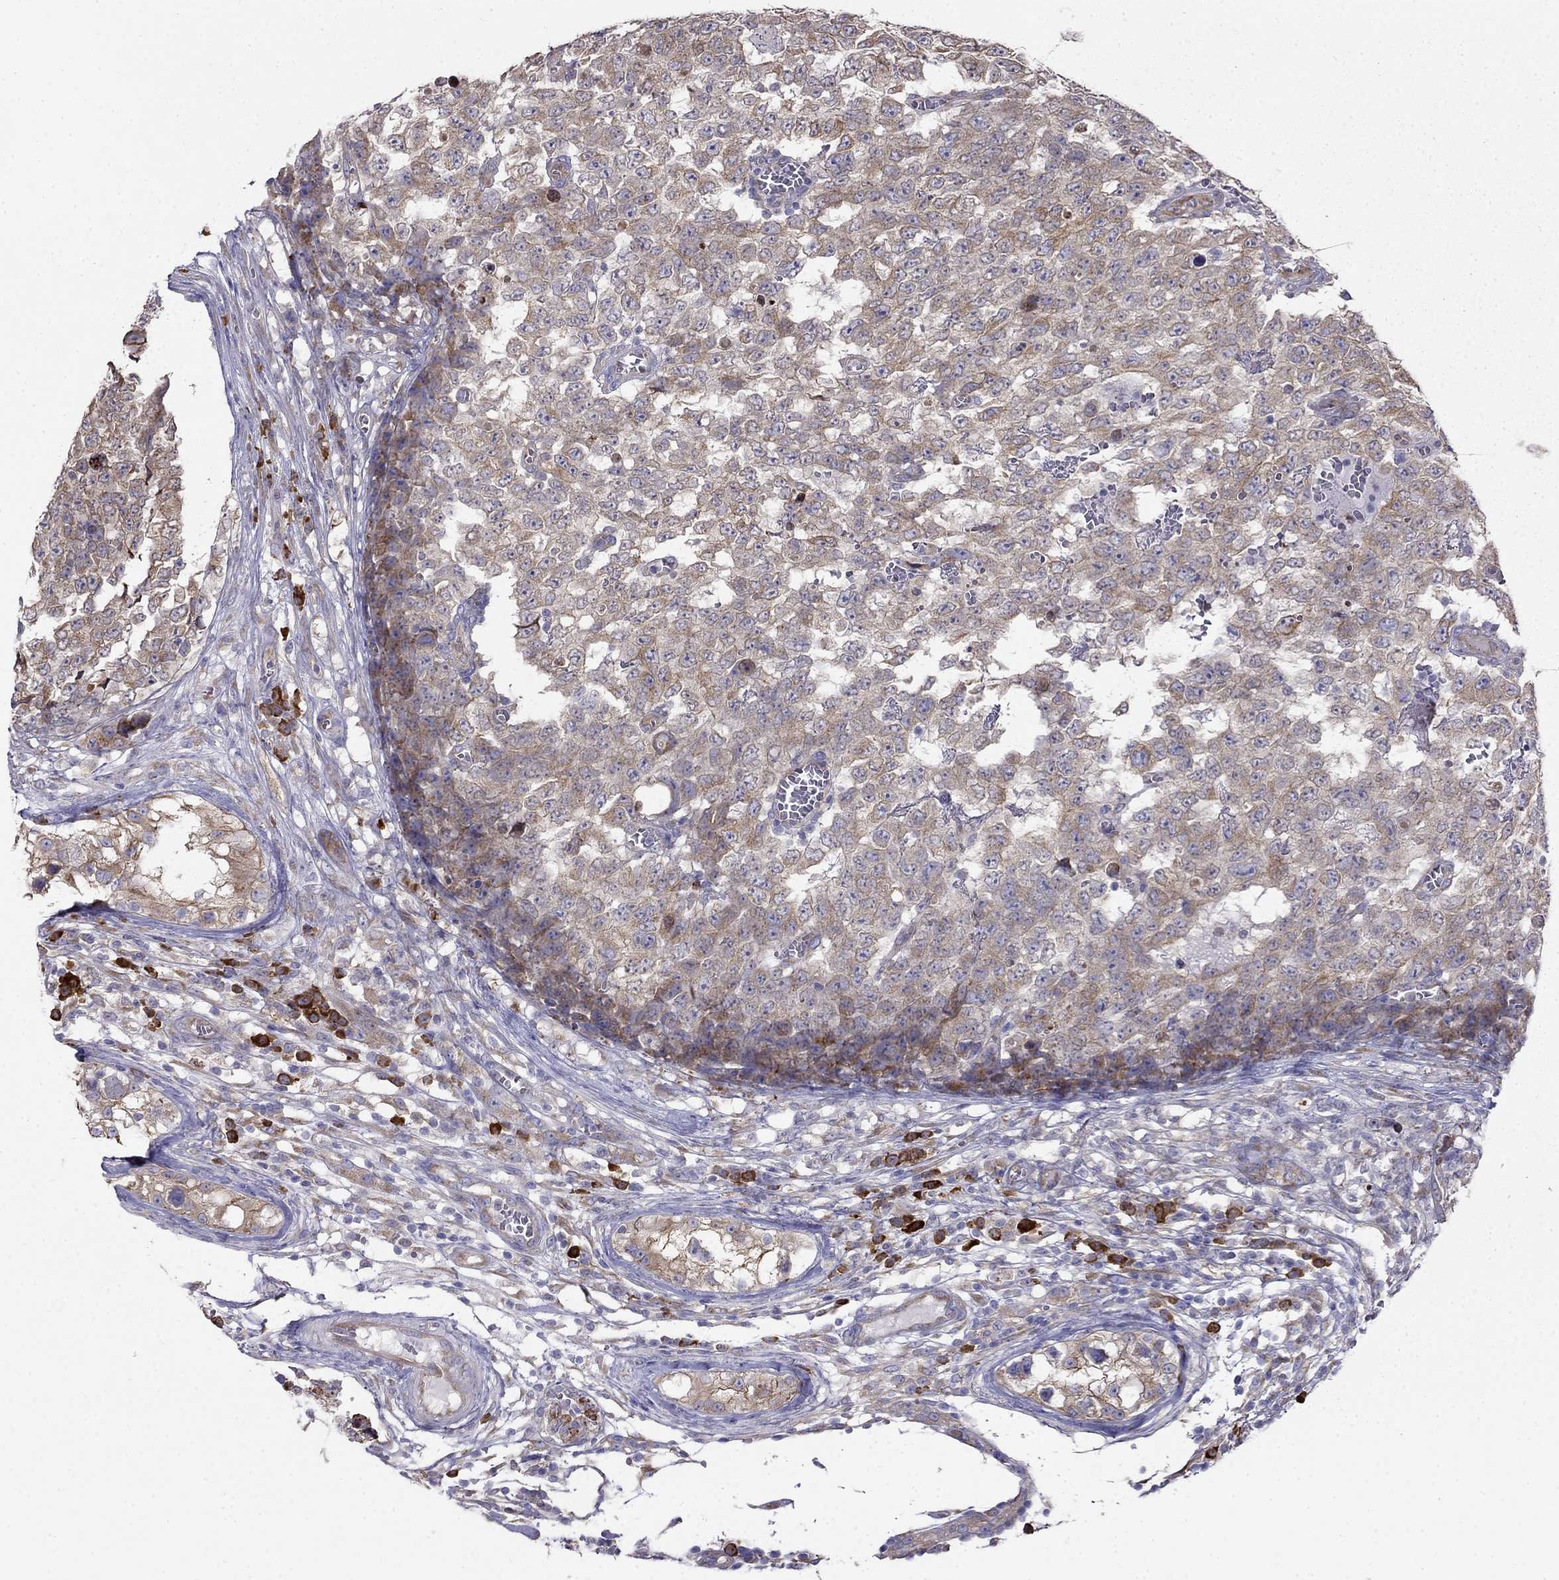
{"staining": {"intensity": "moderate", "quantity": ">75%", "location": "cytoplasmic/membranous"}, "tissue": "testis cancer", "cell_type": "Tumor cells", "image_type": "cancer", "snomed": [{"axis": "morphology", "description": "Carcinoma, Embryonal, NOS"}, {"axis": "topography", "description": "Testis"}], "caption": "There is medium levels of moderate cytoplasmic/membranous positivity in tumor cells of testis embryonal carcinoma, as demonstrated by immunohistochemical staining (brown color).", "gene": "LONRF2", "patient": {"sex": "male", "age": 23}}